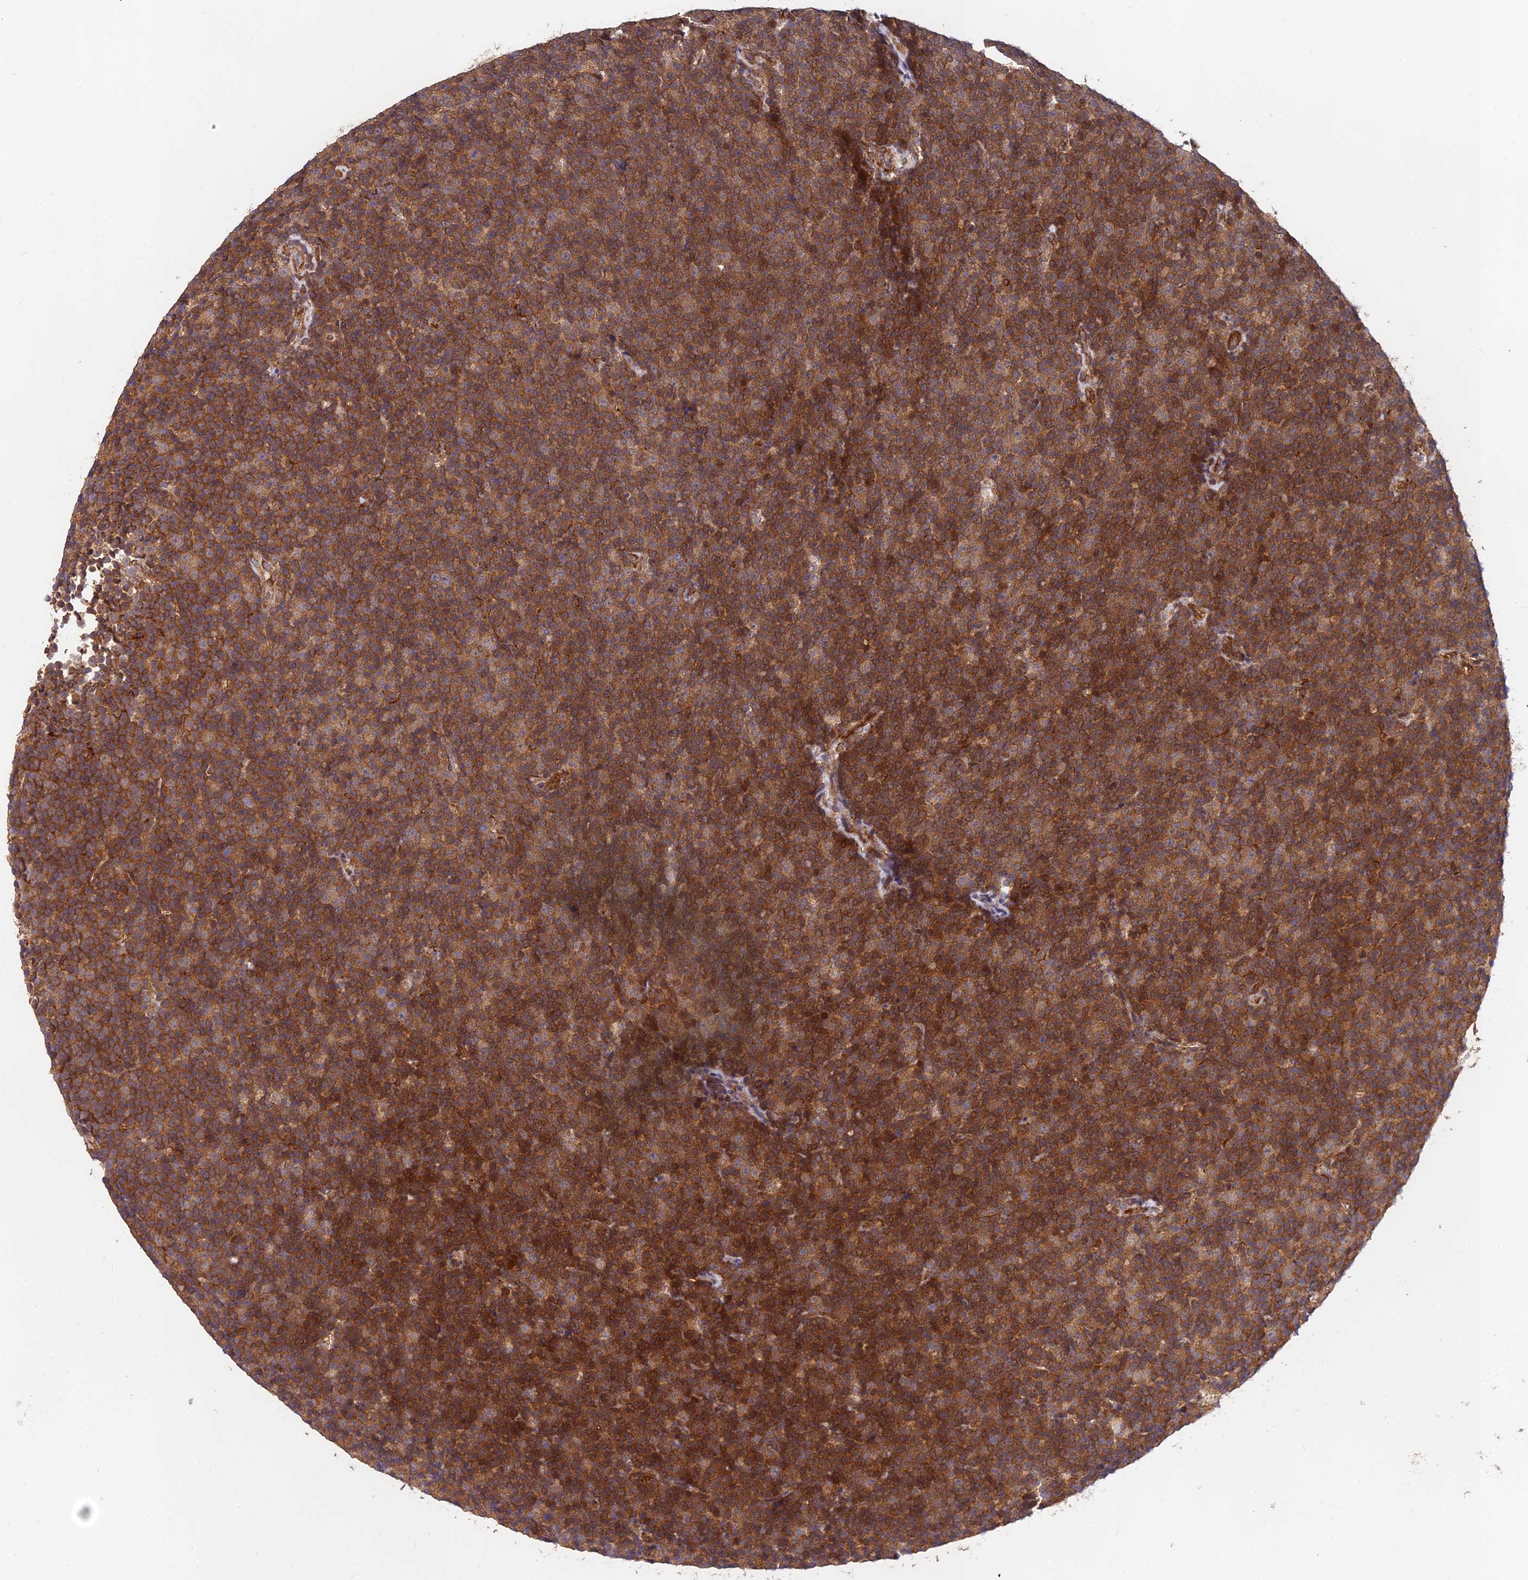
{"staining": {"intensity": "moderate", "quantity": ">75%", "location": "cytoplasmic/membranous"}, "tissue": "lymphoma", "cell_type": "Tumor cells", "image_type": "cancer", "snomed": [{"axis": "morphology", "description": "Malignant lymphoma, non-Hodgkin's type, Low grade"}, {"axis": "topography", "description": "Lymph node"}], "caption": "Immunohistochemical staining of human lymphoma reveals moderate cytoplasmic/membranous protein positivity in about >75% of tumor cells.", "gene": "MKKS", "patient": {"sex": "female", "age": 67}}